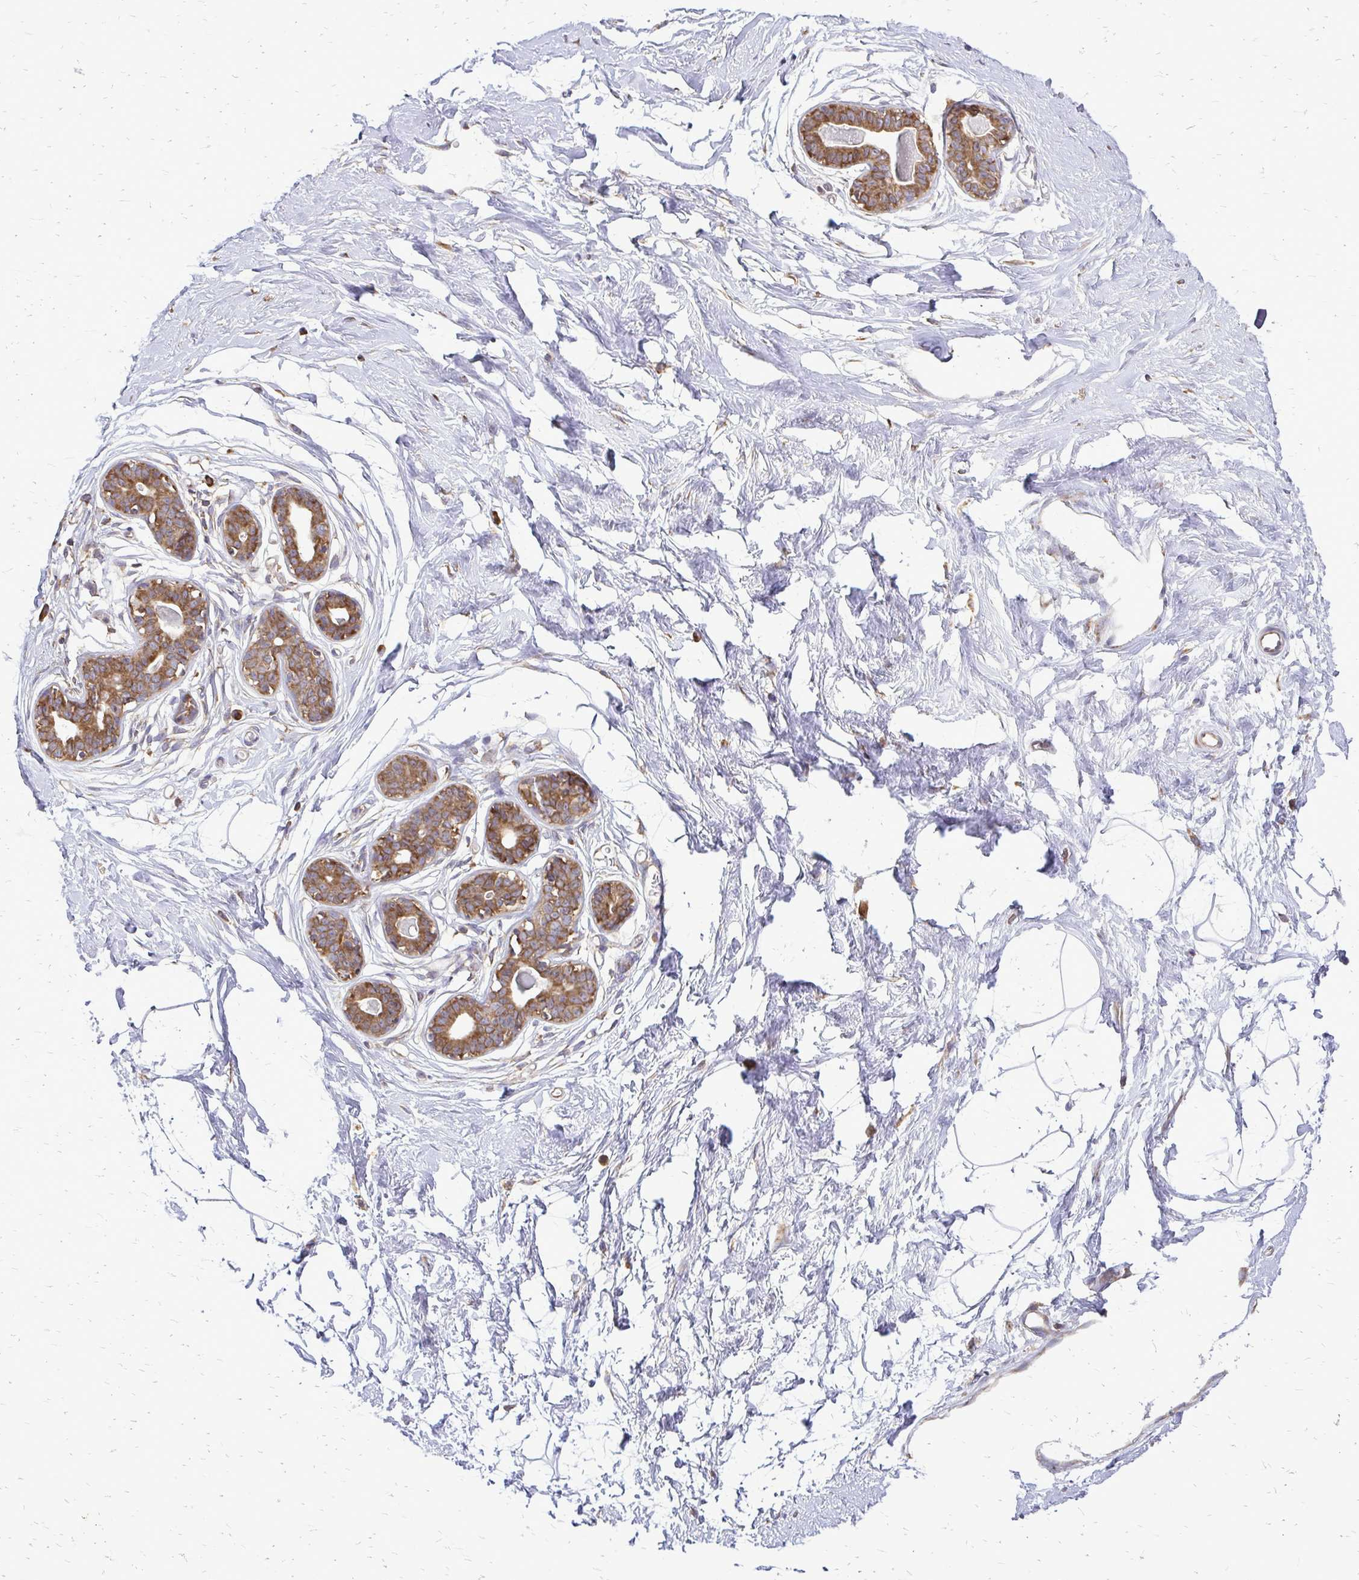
{"staining": {"intensity": "negative", "quantity": "none", "location": "none"}, "tissue": "breast", "cell_type": "Adipocytes", "image_type": "normal", "snomed": [{"axis": "morphology", "description": "Normal tissue, NOS"}, {"axis": "topography", "description": "Breast"}], "caption": "This is an immunohistochemistry histopathology image of normal breast. There is no positivity in adipocytes.", "gene": "RPS3", "patient": {"sex": "female", "age": 45}}